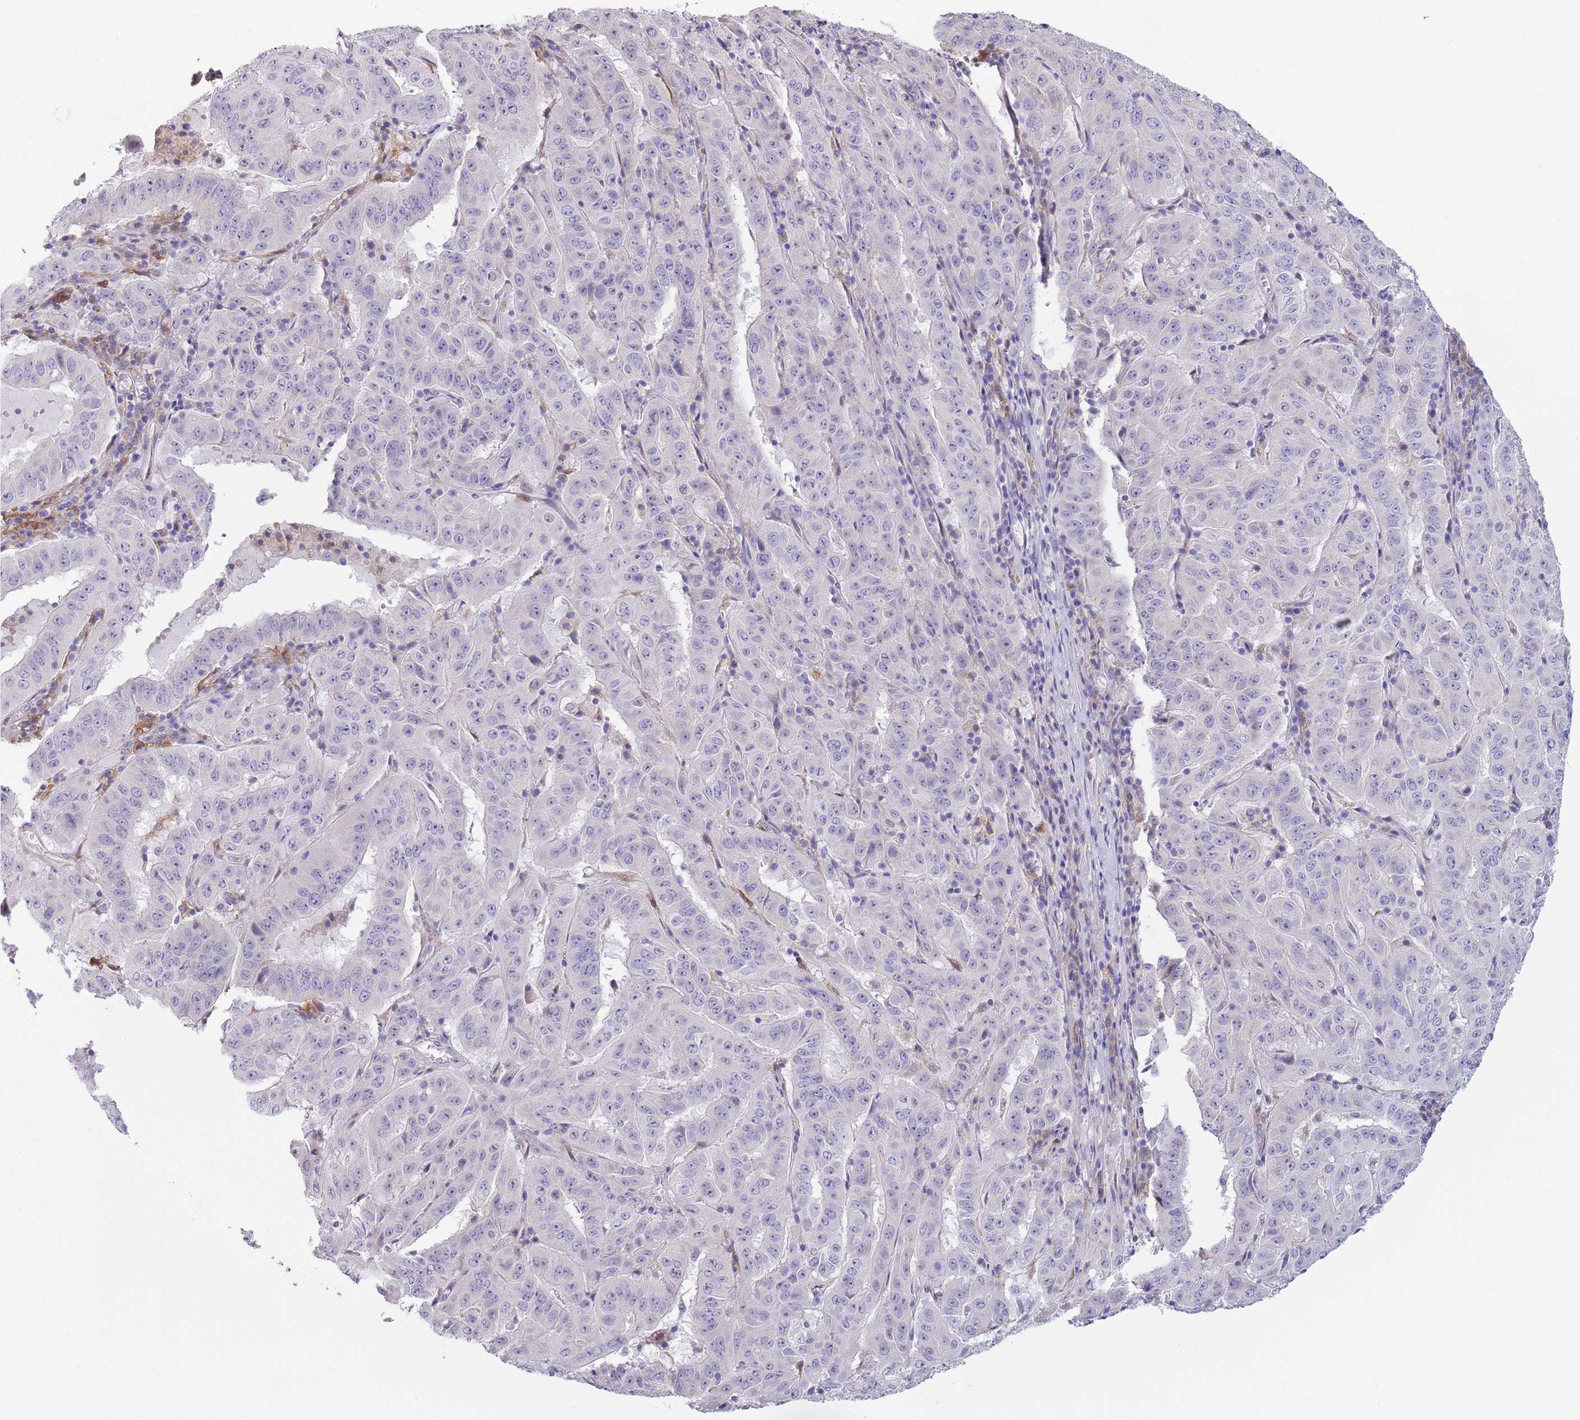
{"staining": {"intensity": "negative", "quantity": "none", "location": "none"}, "tissue": "pancreatic cancer", "cell_type": "Tumor cells", "image_type": "cancer", "snomed": [{"axis": "morphology", "description": "Adenocarcinoma, NOS"}, {"axis": "topography", "description": "Pancreas"}], "caption": "Tumor cells are negative for protein expression in human adenocarcinoma (pancreatic).", "gene": "COQ5", "patient": {"sex": "male", "age": 63}}